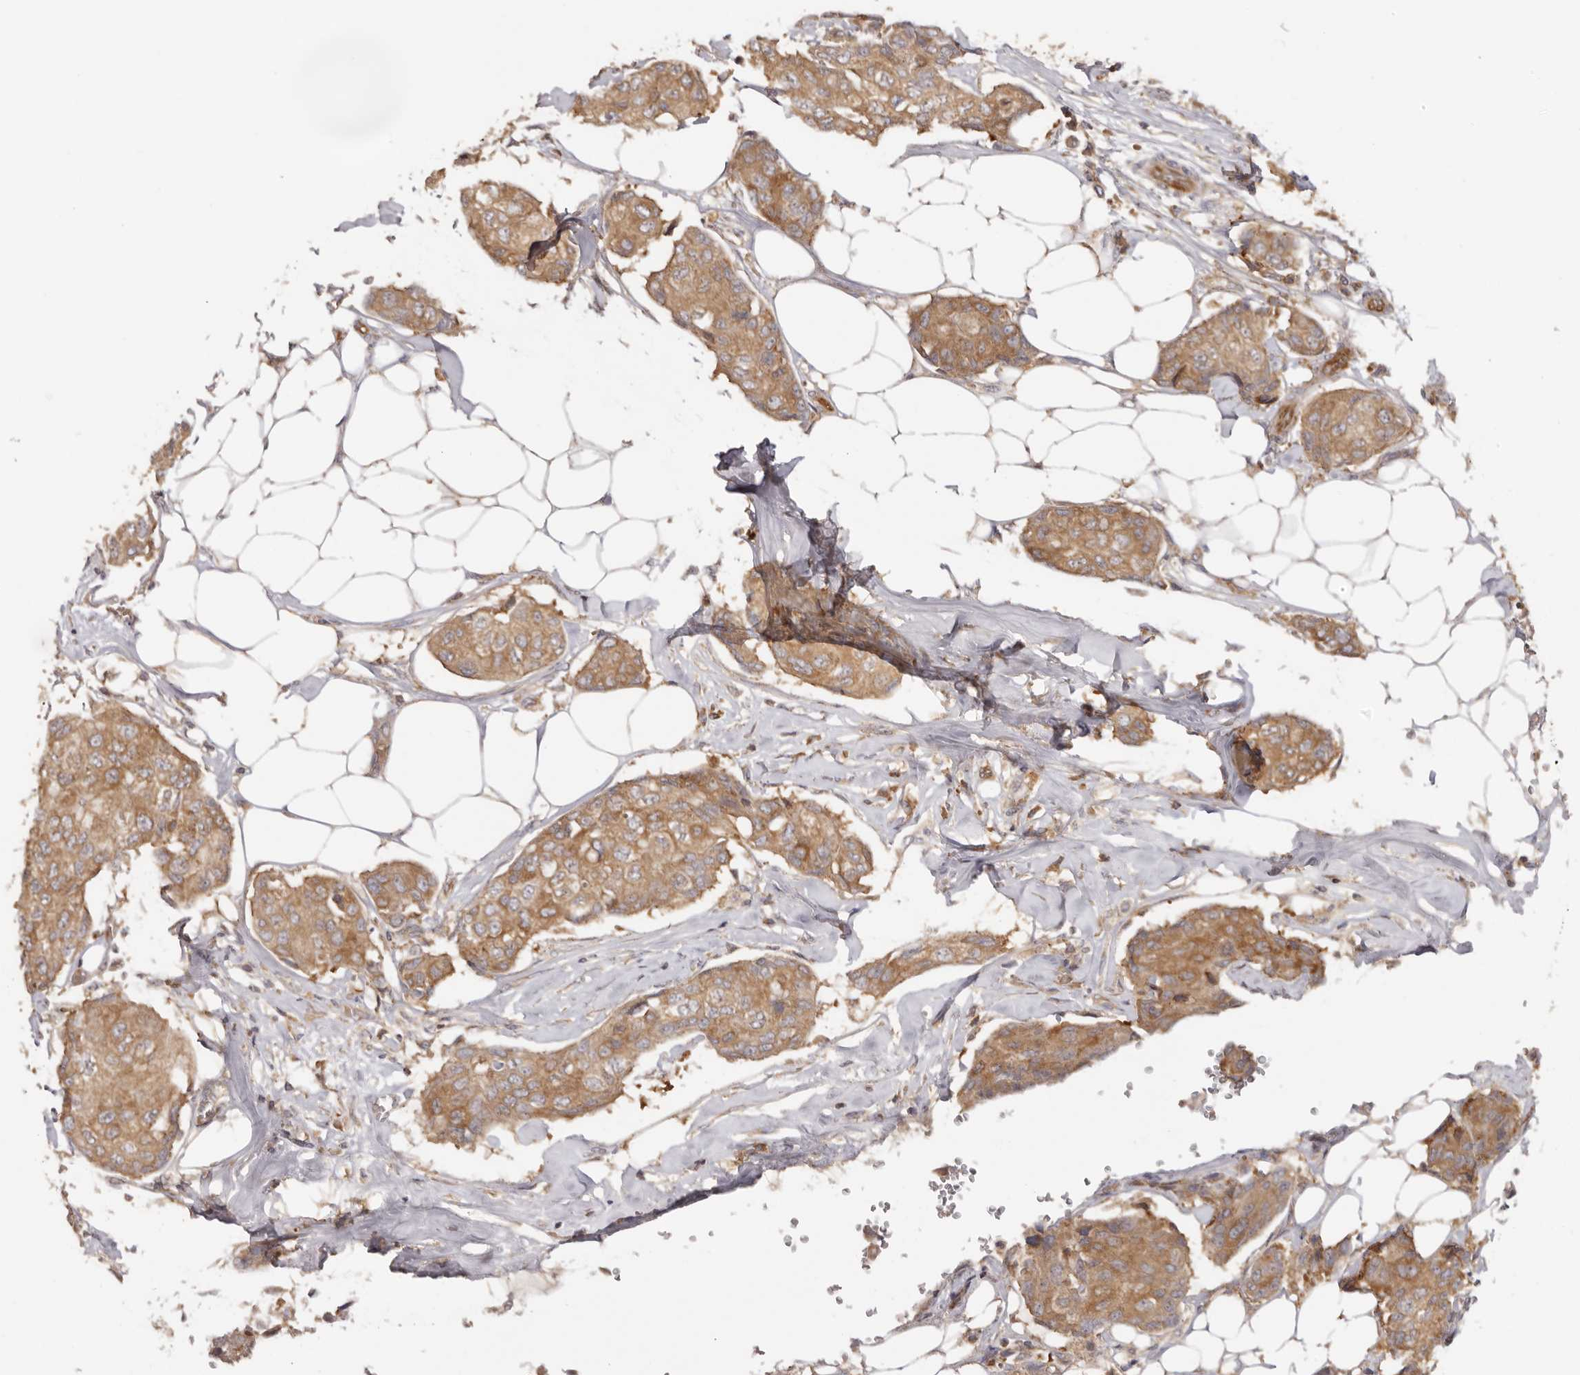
{"staining": {"intensity": "moderate", "quantity": ">75%", "location": "cytoplasmic/membranous"}, "tissue": "breast cancer", "cell_type": "Tumor cells", "image_type": "cancer", "snomed": [{"axis": "morphology", "description": "Duct carcinoma"}, {"axis": "topography", "description": "Breast"}], "caption": "Human breast infiltrating ductal carcinoma stained for a protein (brown) demonstrates moderate cytoplasmic/membranous positive positivity in approximately >75% of tumor cells.", "gene": "EEF1E1", "patient": {"sex": "female", "age": 80}}